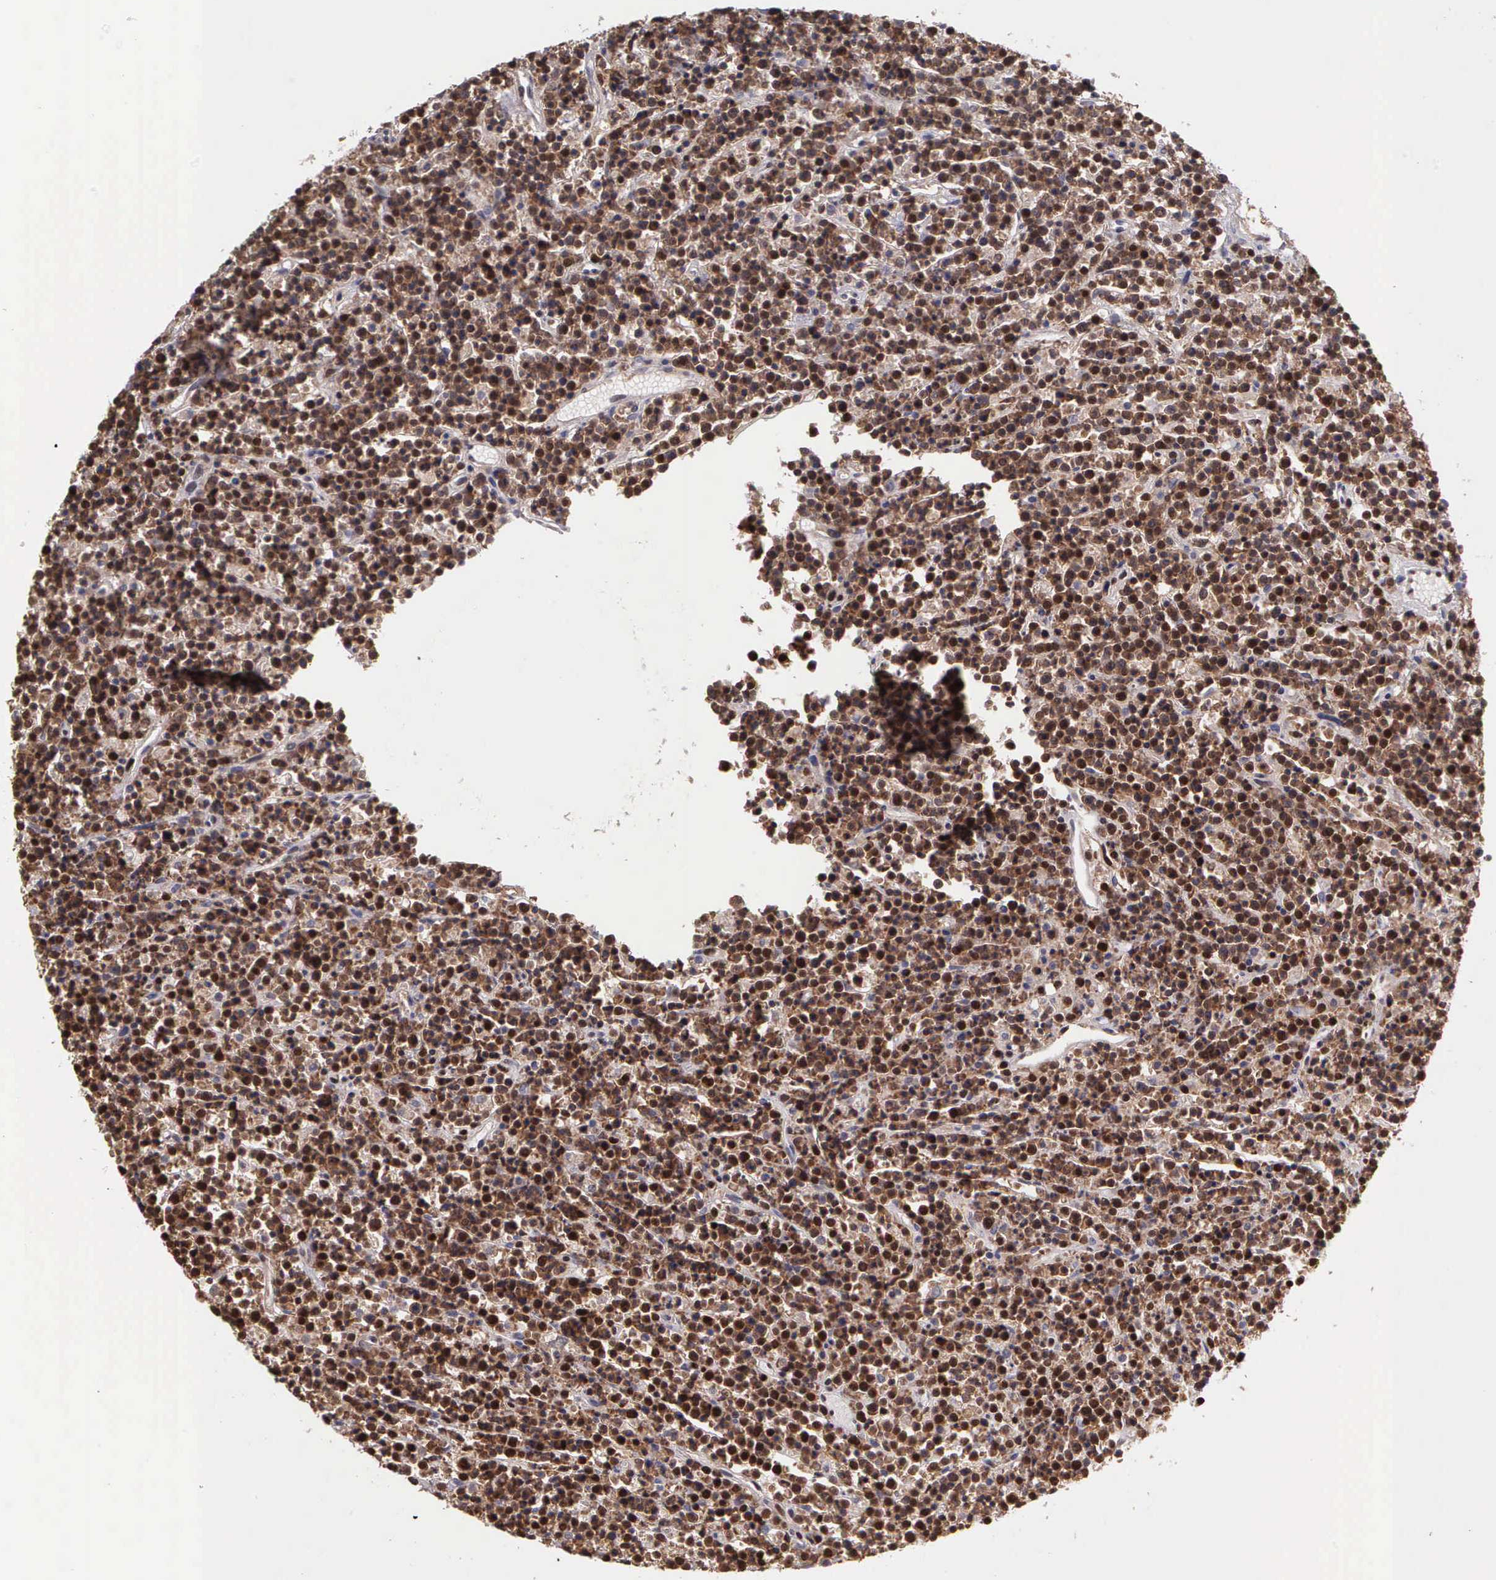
{"staining": {"intensity": "strong", "quantity": ">75%", "location": "nuclear"}, "tissue": "lymphoma", "cell_type": "Tumor cells", "image_type": "cancer", "snomed": [{"axis": "morphology", "description": "Malignant lymphoma, non-Hodgkin's type, High grade"}, {"axis": "topography", "description": "Ovary"}], "caption": "Immunohistochemical staining of human malignant lymphoma, non-Hodgkin's type (high-grade) exhibits strong nuclear protein positivity in about >75% of tumor cells. The staining was performed using DAB (3,3'-diaminobenzidine), with brown indicating positive protein expression. Nuclei are stained blue with hematoxylin.", "gene": "UBR7", "patient": {"sex": "female", "age": 56}}